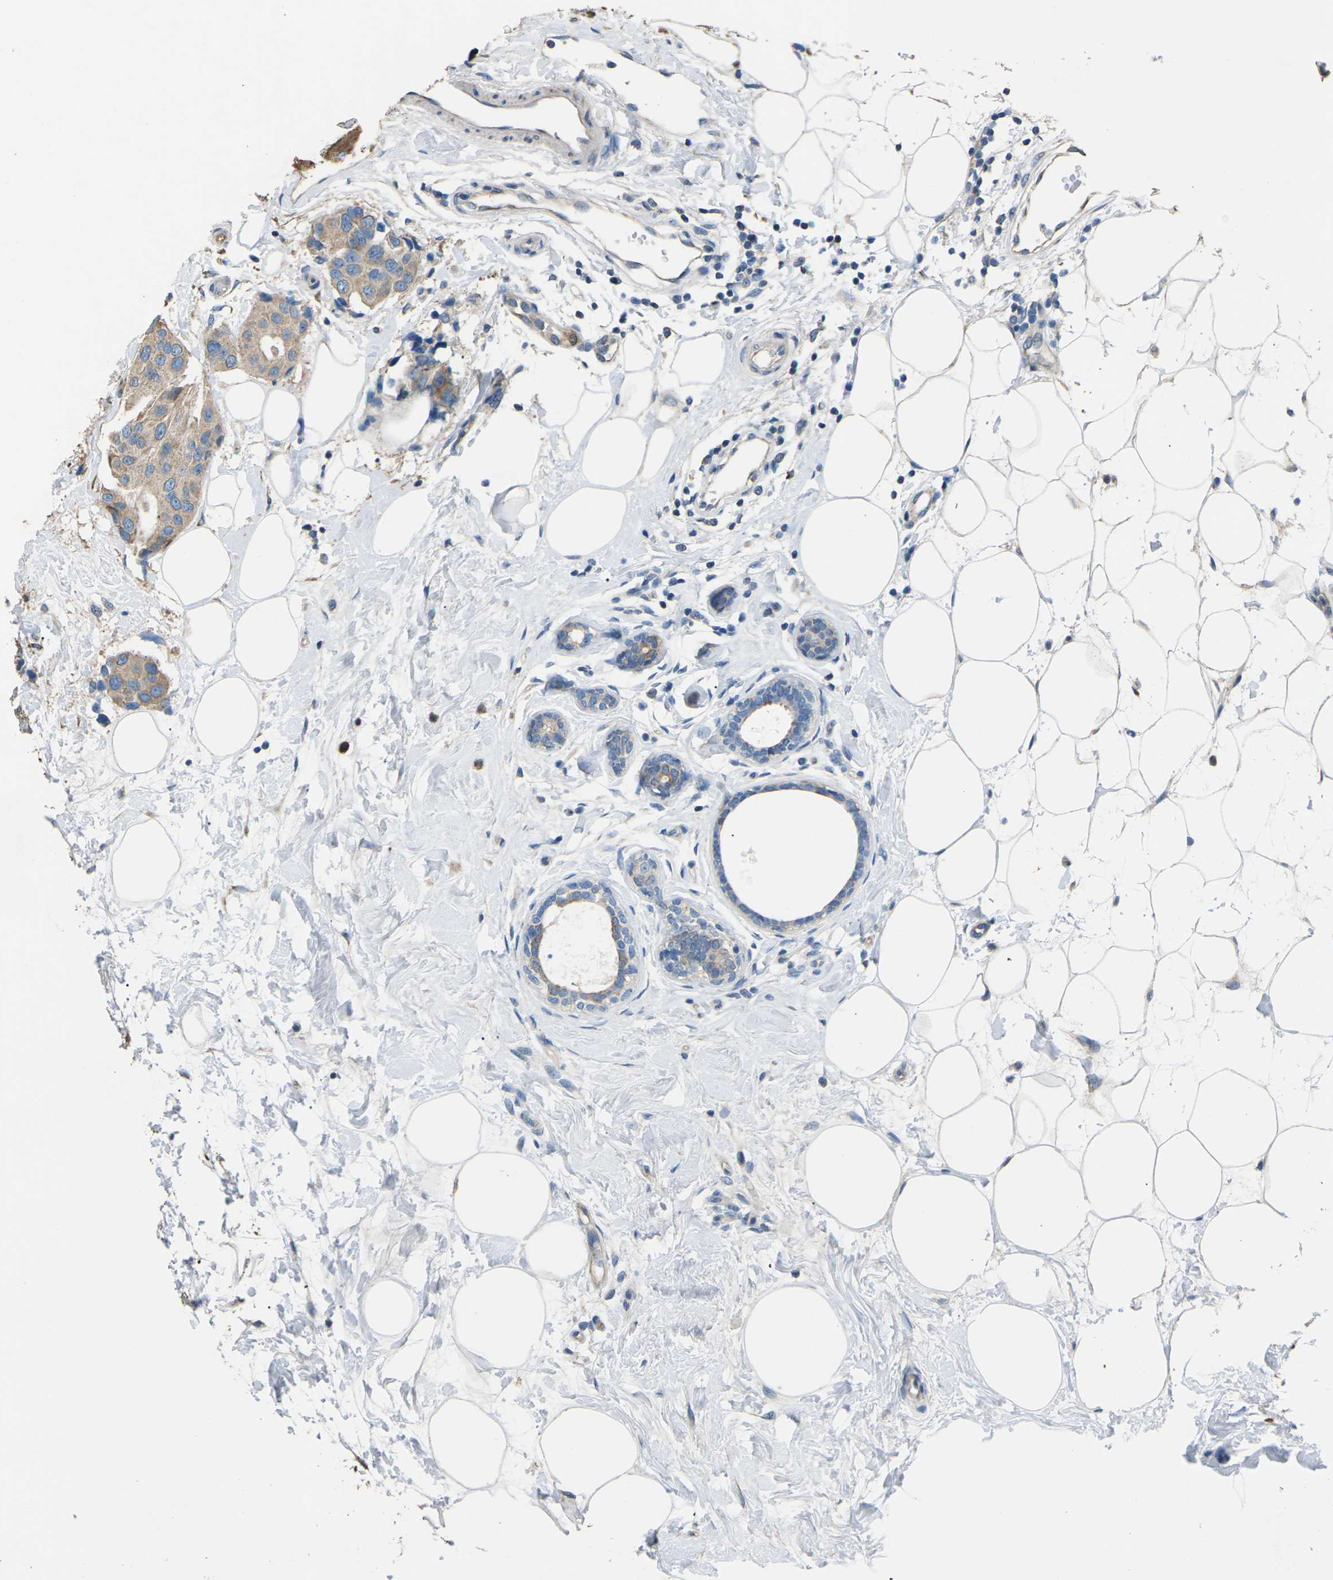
{"staining": {"intensity": "weak", "quantity": ">75%", "location": "cytoplasmic/membranous"}, "tissue": "breast cancer", "cell_type": "Tumor cells", "image_type": "cancer", "snomed": [{"axis": "morphology", "description": "Normal tissue, NOS"}, {"axis": "morphology", "description": "Duct carcinoma"}, {"axis": "topography", "description": "Breast"}], "caption": "This photomicrograph demonstrates breast cancer (invasive ductal carcinoma) stained with immunohistochemistry (IHC) to label a protein in brown. The cytoplasmic/membranous of tumor cells show weak positivity for the protein. Nuclei are counter-stained blue.", "gene": "KLHDC8B", "patient": {"sex": "female", "age": 39}}